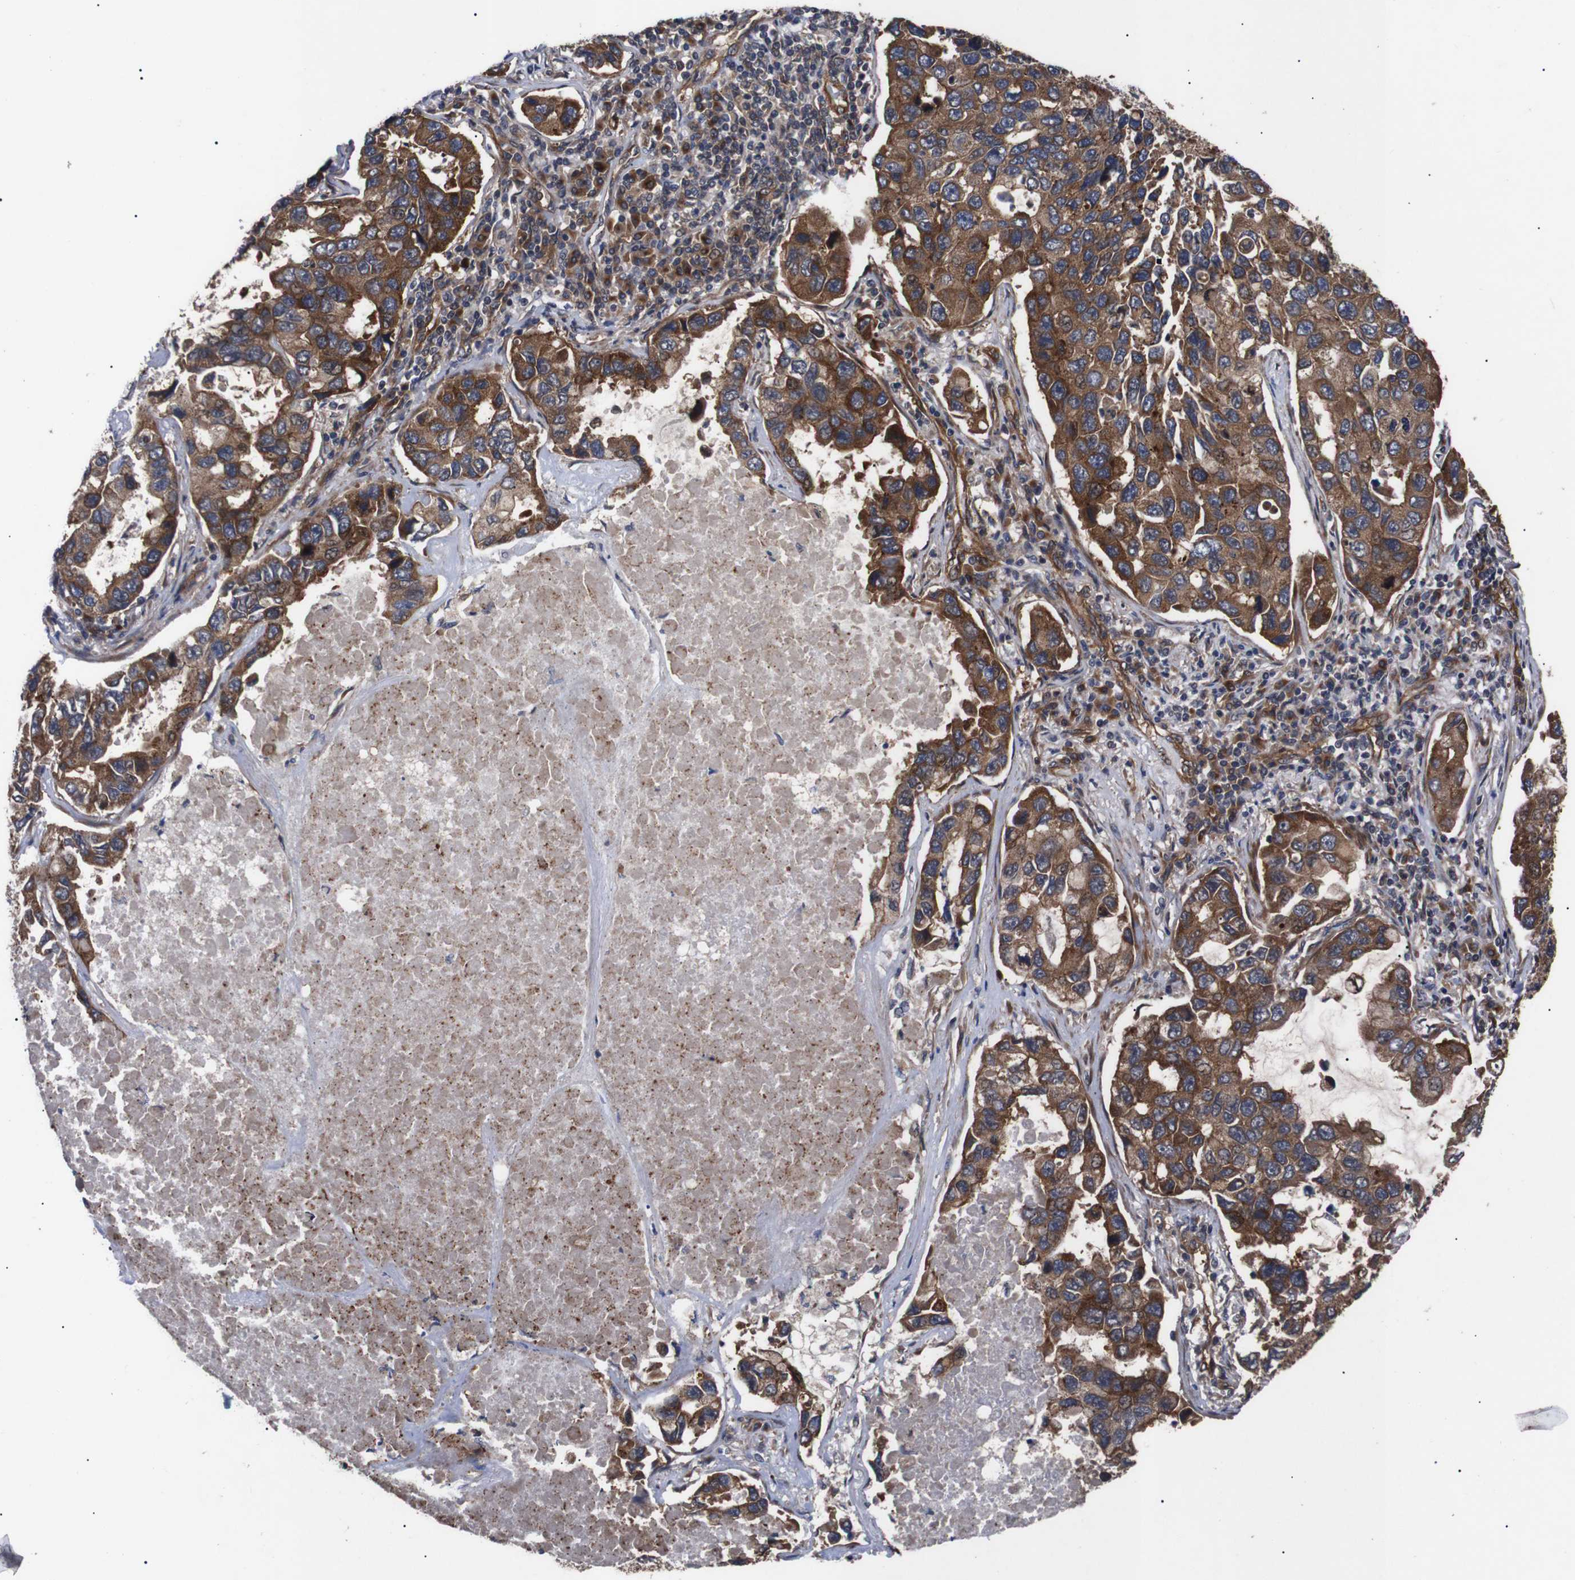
{"staining": {"intensity": "strong", "quantity": ">75%", "location": "cytoplasmic/membranous"}, "tissue": "lung cancer", "cell_type": "Tumor cells", "image_type": "cancer", "snomed": [{"axis": "morphology", "description": "Adenocarcinoma, NOS"}, {"axis": "topography", "description": "Lung"}], "caption": "There is high levels of strong cytoplasmic/membranous positivity in tumor cells of lung cancer, as demonstrated by immunohistochemical staining (brown color).", "gene": "PAWR", "patient": {"sex": "male", "age": 64}}